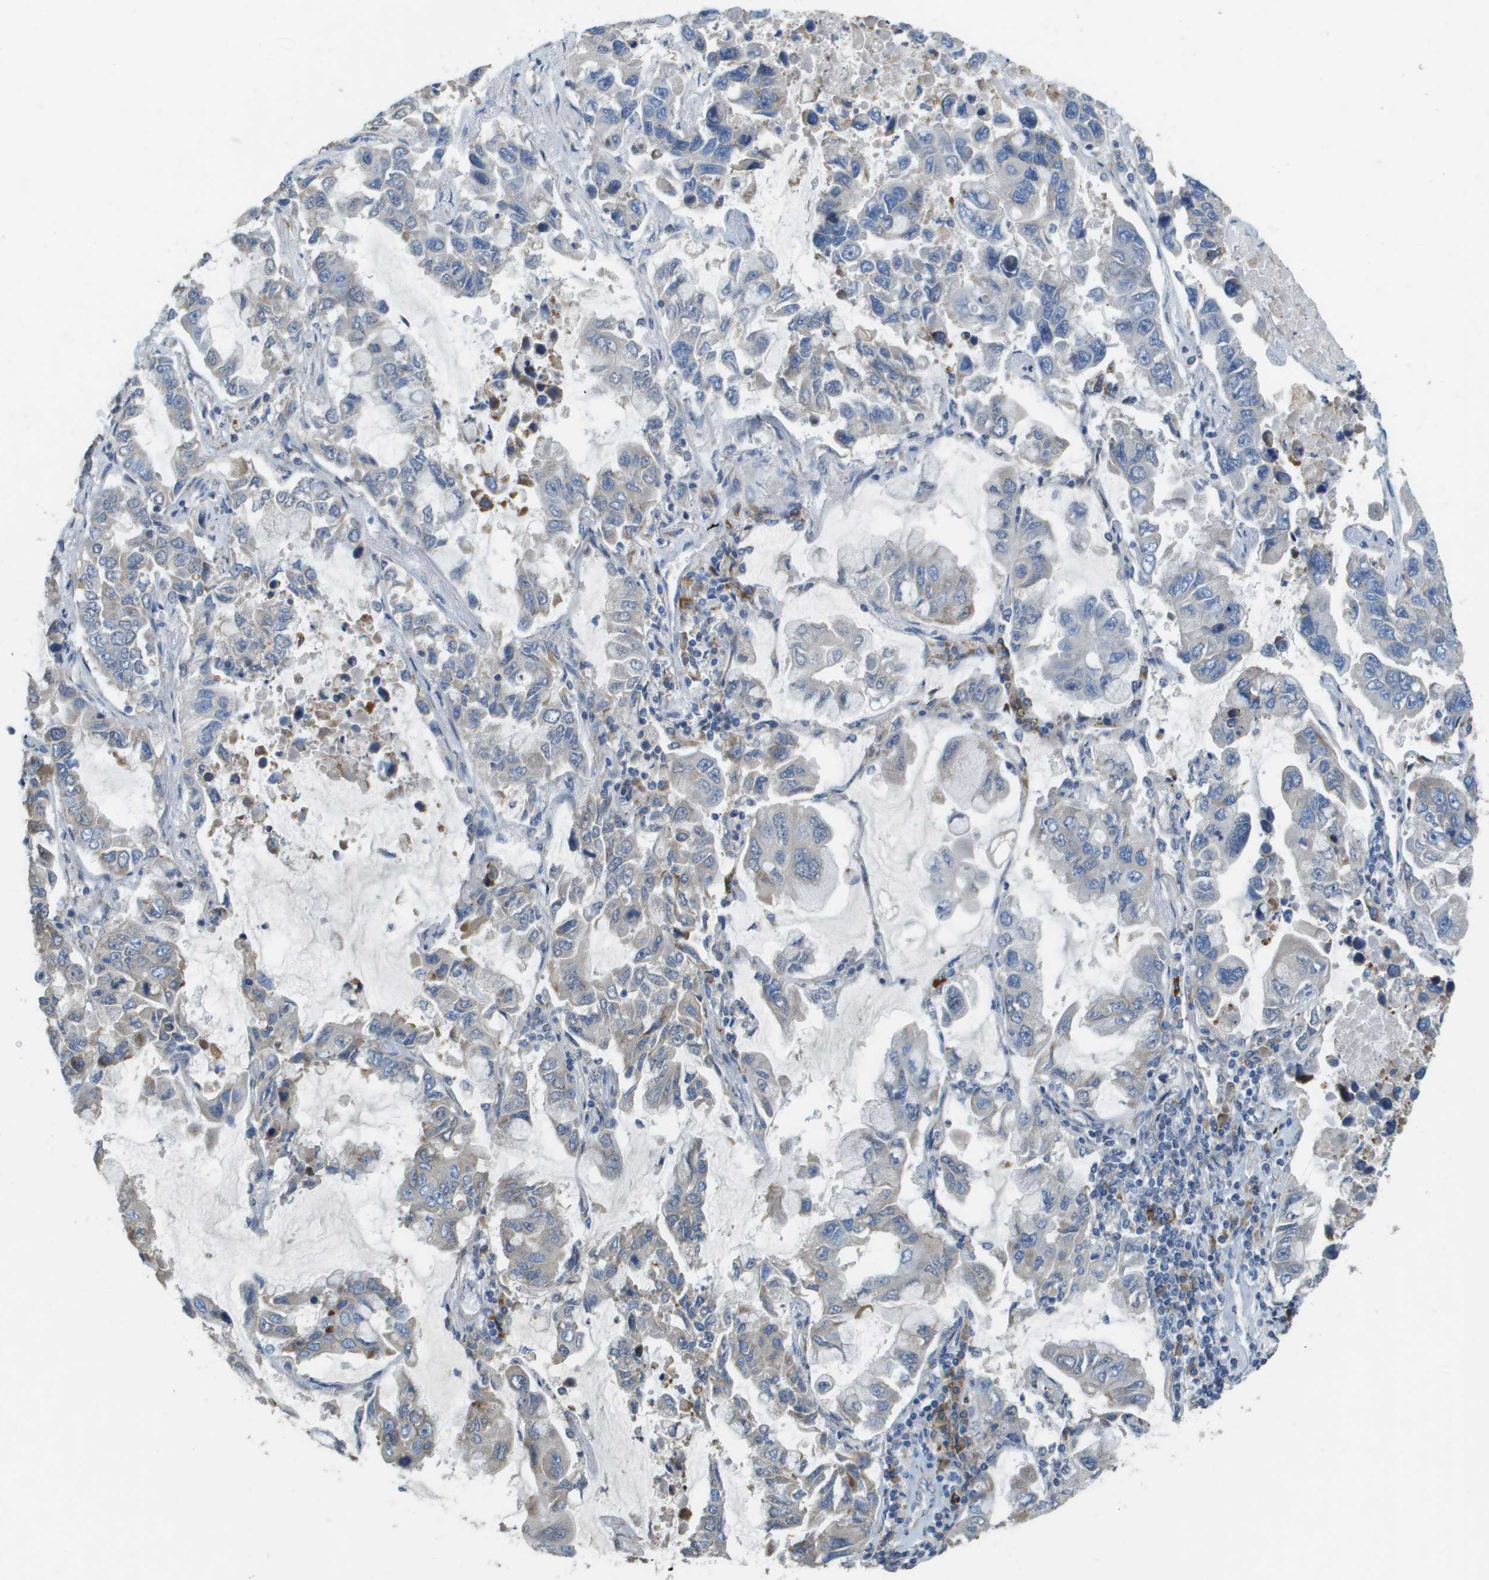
{"staining": {"intensity": "negative", "quantity": "none", "location": "none"}, "tissue": "lung cancer", "cell_type": "Tumor cells", "image_type": "cancer", "snomed": [{"axis": "morphology", "description": "Adenocarcinoma, NOS"}, {"axis": "topography", "description": "Lung"}], "caption": "Lung cancer (adenocarcinoma) stained for a protein using immunohistochemistry reveals no expression tumor cells.", "gene": "CASP10", "patient": {"sex": "male", "age": 64}}